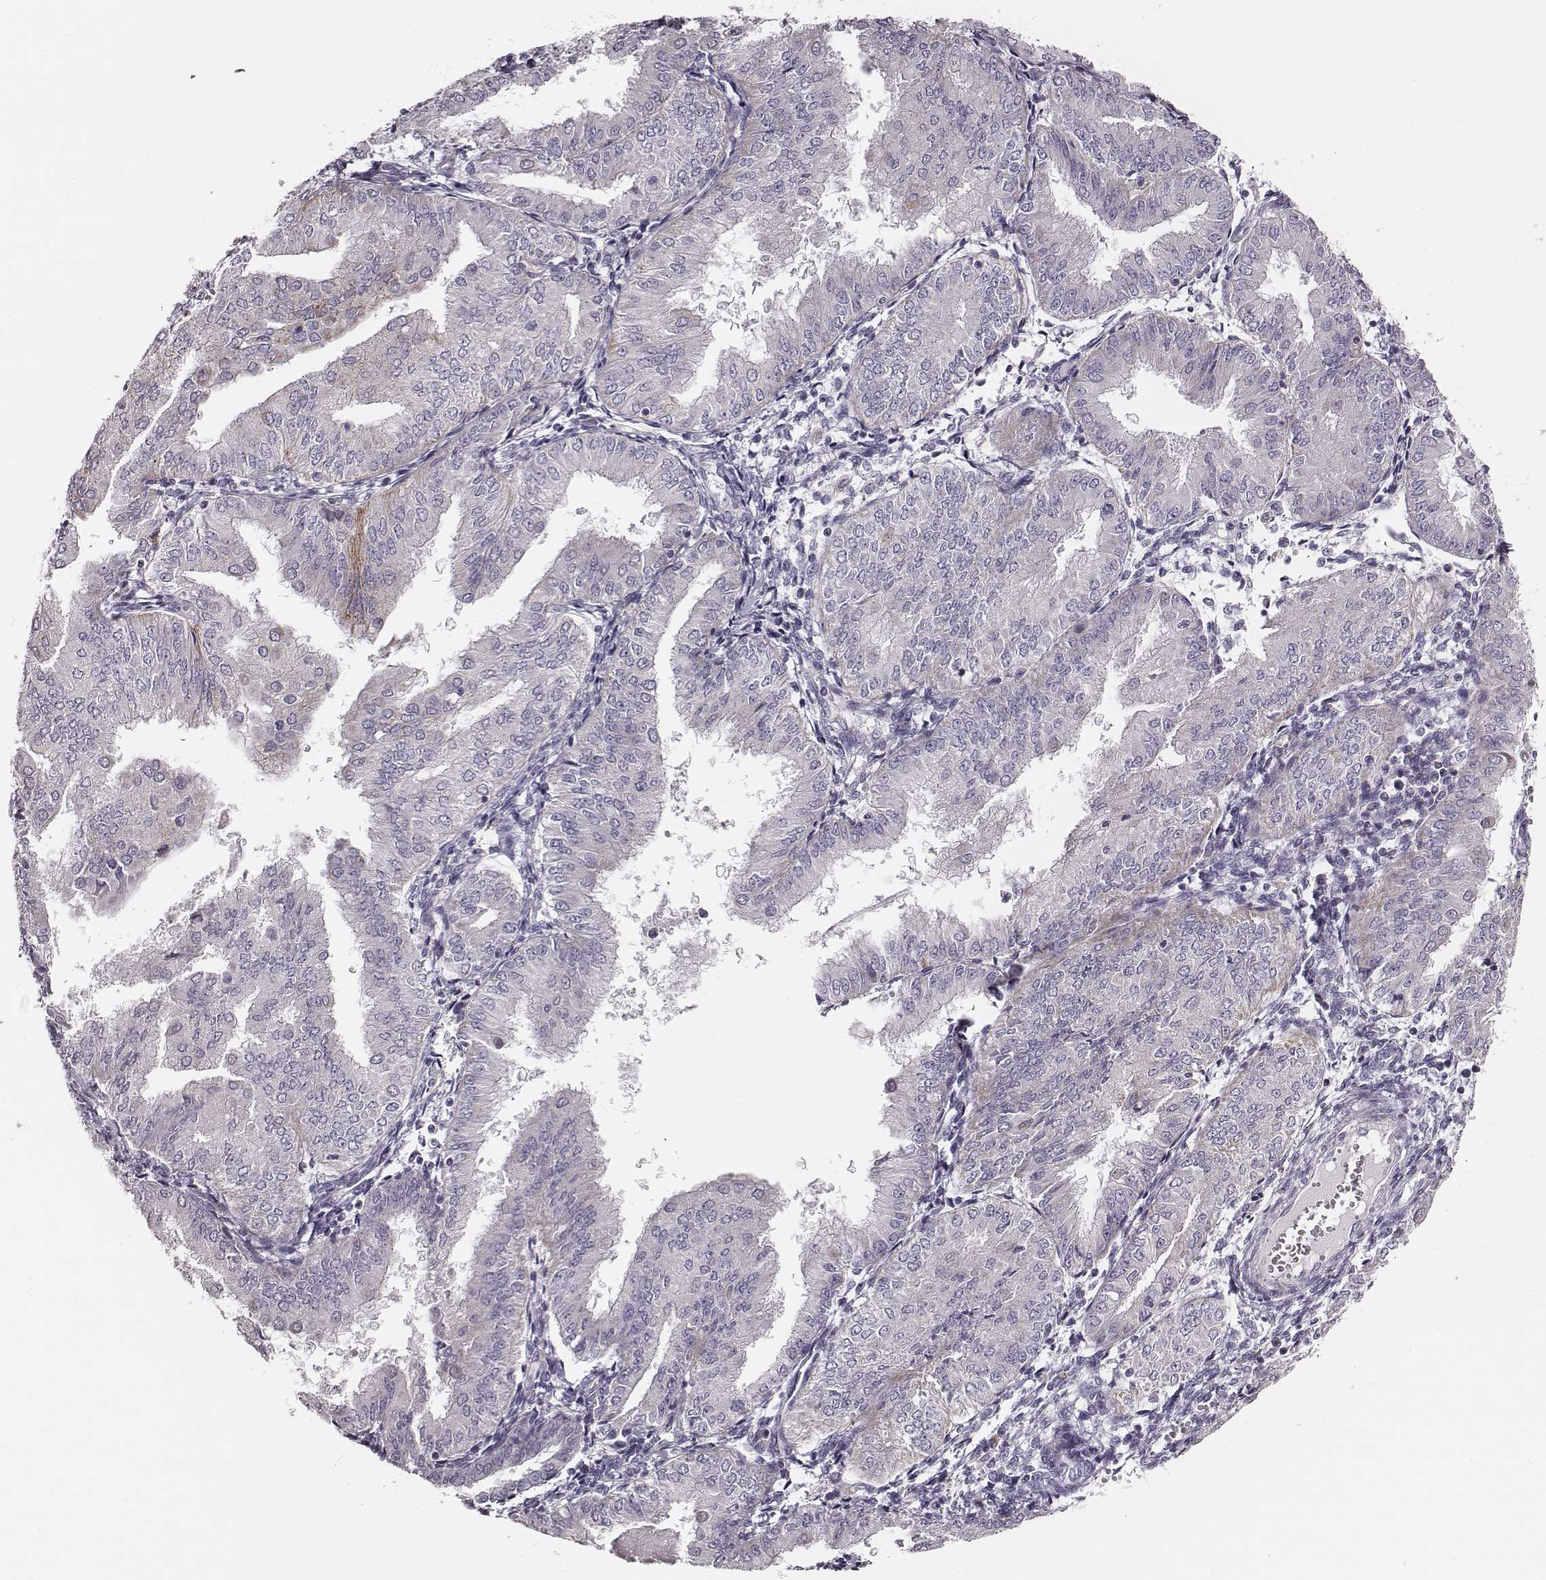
{"staining": {"intensity": "negative", "quantity": "none", "location": "none"}, "tissue": "endometrial cancer", "cell_type": "Tumor cells", "image_type": "cancer", "snomed": [{"axis": "morphology", "description": "Adenocarcinoma, NOS"}, {"axis": "topography", "description": "Endometrium"}], "caption": "DAB (3,3'-diaminobenzidine) immunohistochemical staining of human endometrial cancer exhibits no significant staining in tumor cells.", "gene": "UBL4B", "patient": {"sex": "female", "age": 53}}